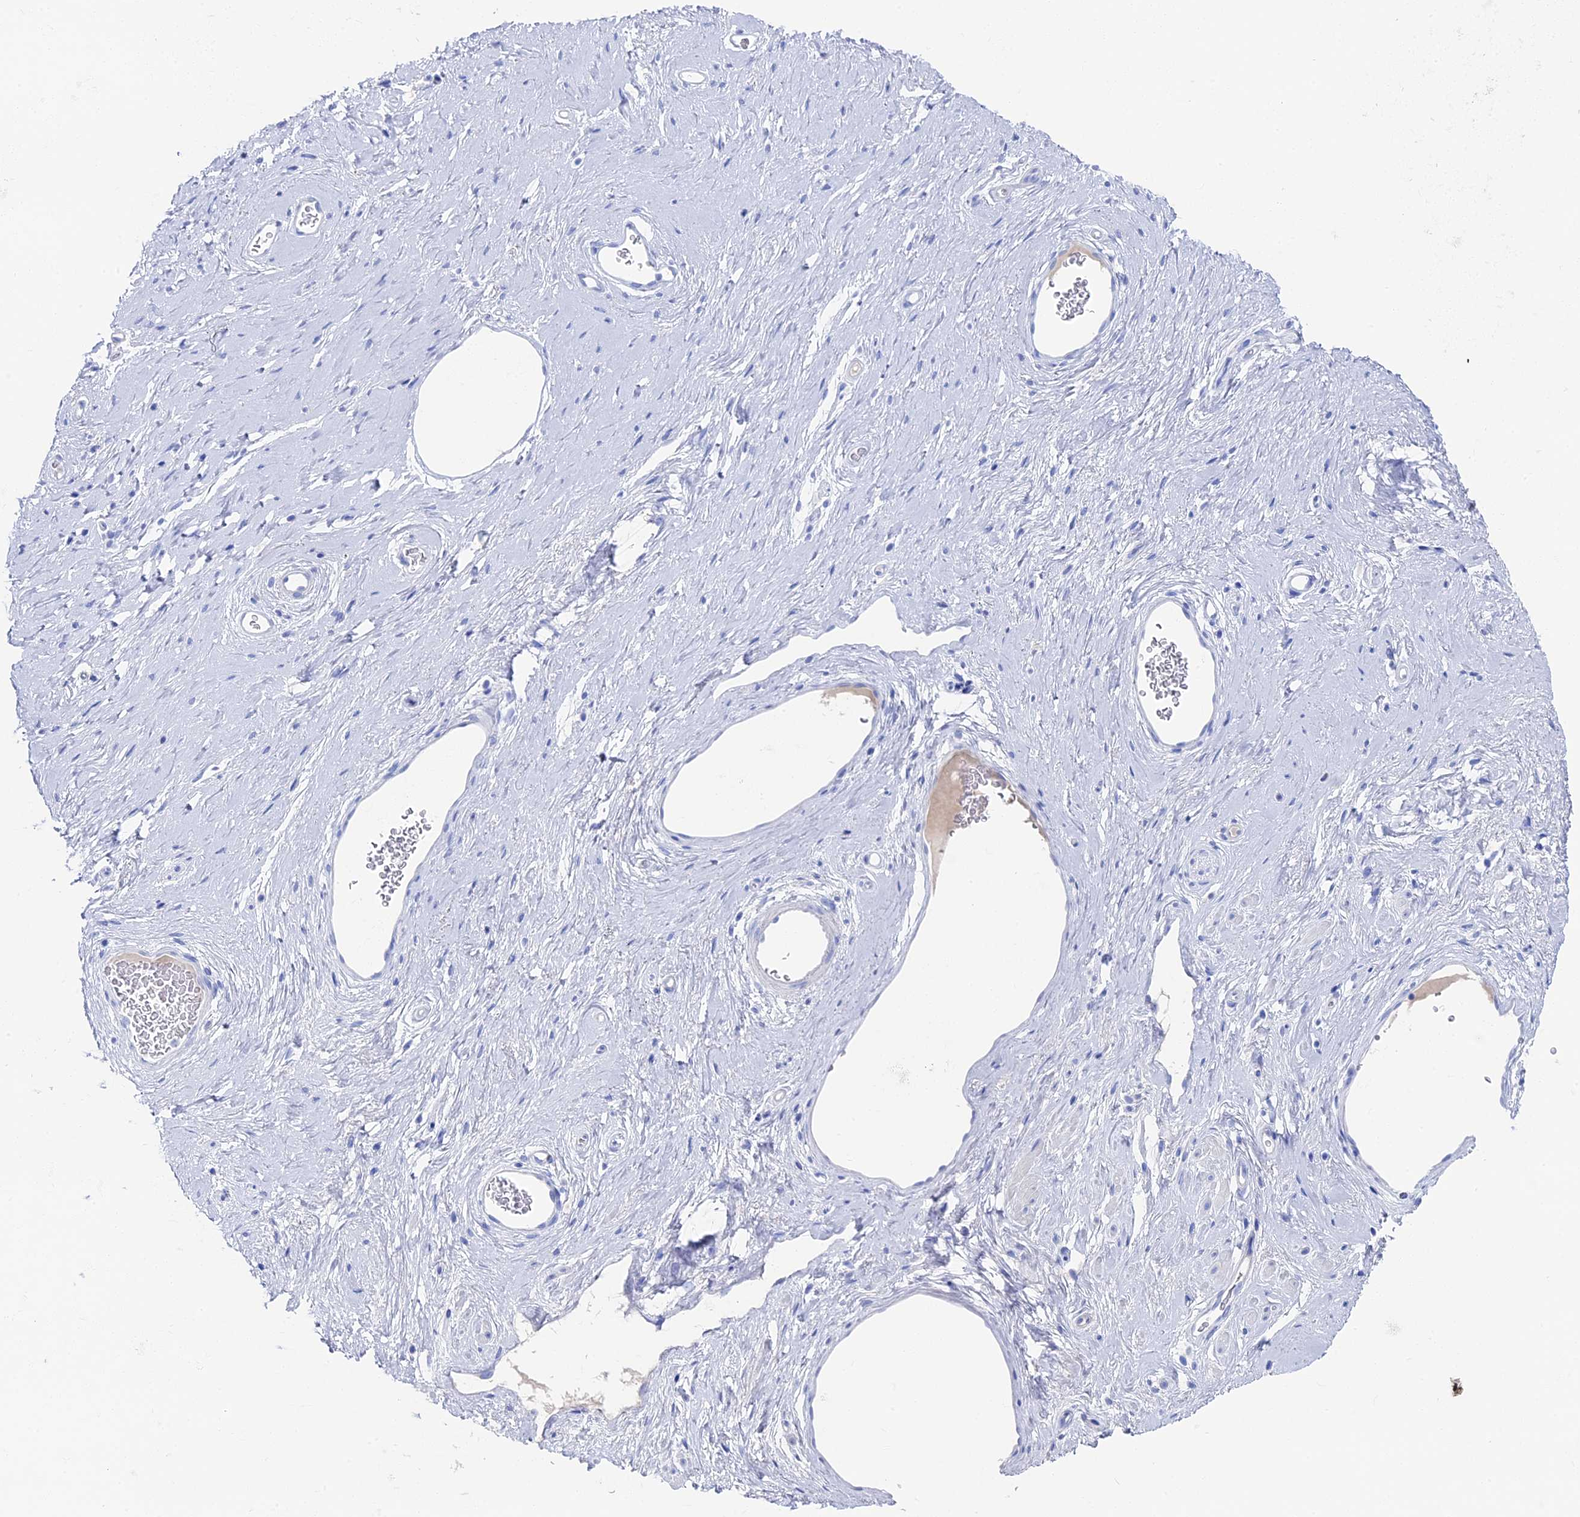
{"staining": {"intensity": "negative", "quantity": "none", "location": "none"}, "tissue": "adipose tissue", "cell_type": "Adipocytes", "image_type": "normal", "snomed": [{"axis": "morphology", "description": "Normal tissue, NOS"}, {"axis": "morphology", "description": "Adenocarcinoma, NOS"}, {"axis": "topography", "description": "Rectum"}, {"axis": "topography", "description": "Vagina"}, {"axis": "topography", "description": "Peripheral nerve tissue"}], "caption": "Normal adipose tissue was stained to show a protein in brown. There is no significant expression in adipocytes. (DAB immunohistochemistry, high magnification).", "gene": "UNC119", "patient": {"sex": "female", "age": 71}}